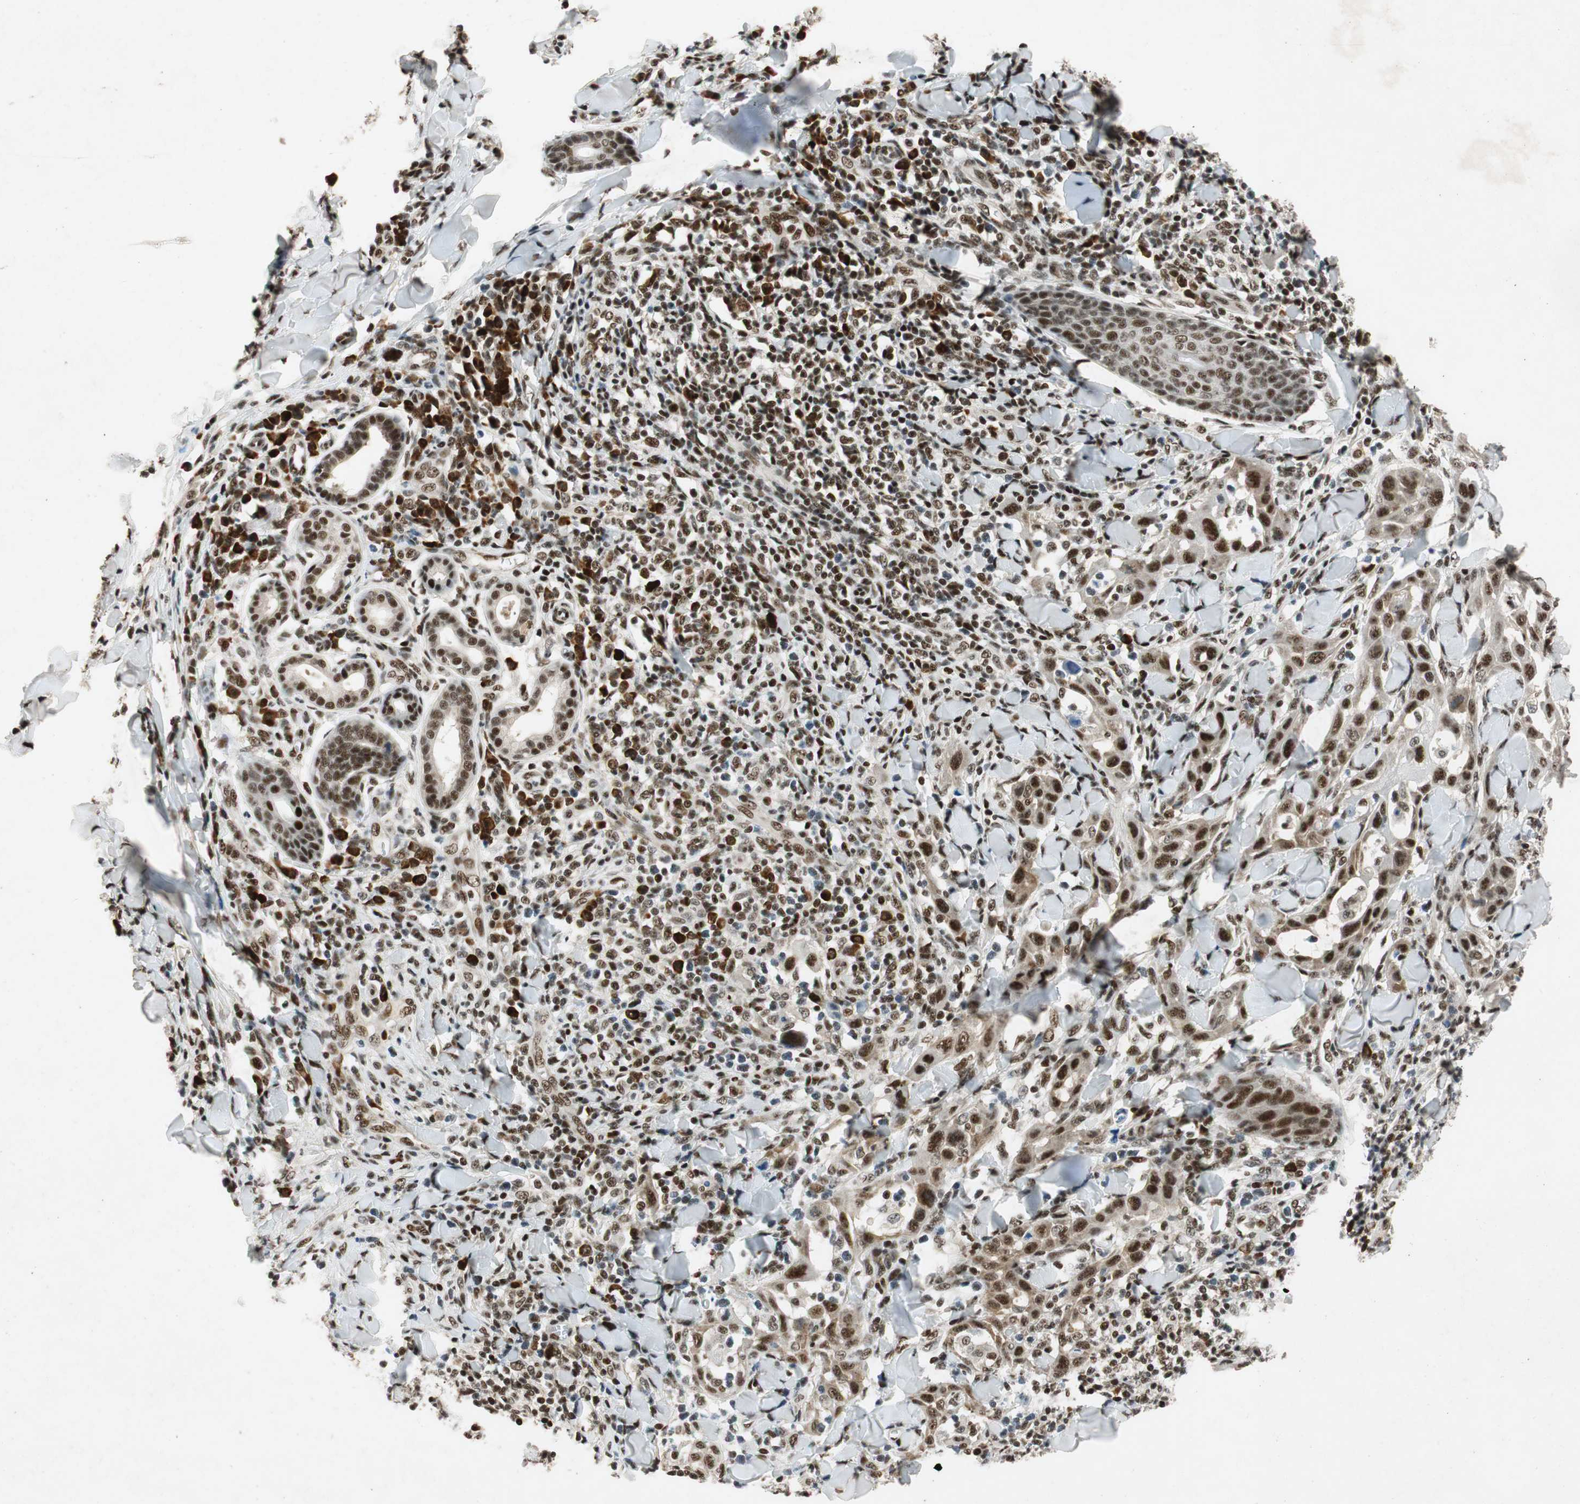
{"staining": {"intensity": "strong", "quantity": ">75%", "location": "nuclear"}, "tissue": "skin cancer", "cell_type": "Tumor cells", "image_type": "cancer", "snomed": [{"axis": "morphology", "description": "Squamous cell carcinoma, NOS"}, {"axis": "topography", "description": "Skin"}], "caption": "Immunohistochemistry (IHC) of squamous cell carcinoma (skin) exhibits high levels of strong nuclear expression in approximately >75% of tumor cells.", "gene": "NCBP3", "patient": {"sex": "male", "age": 24}}